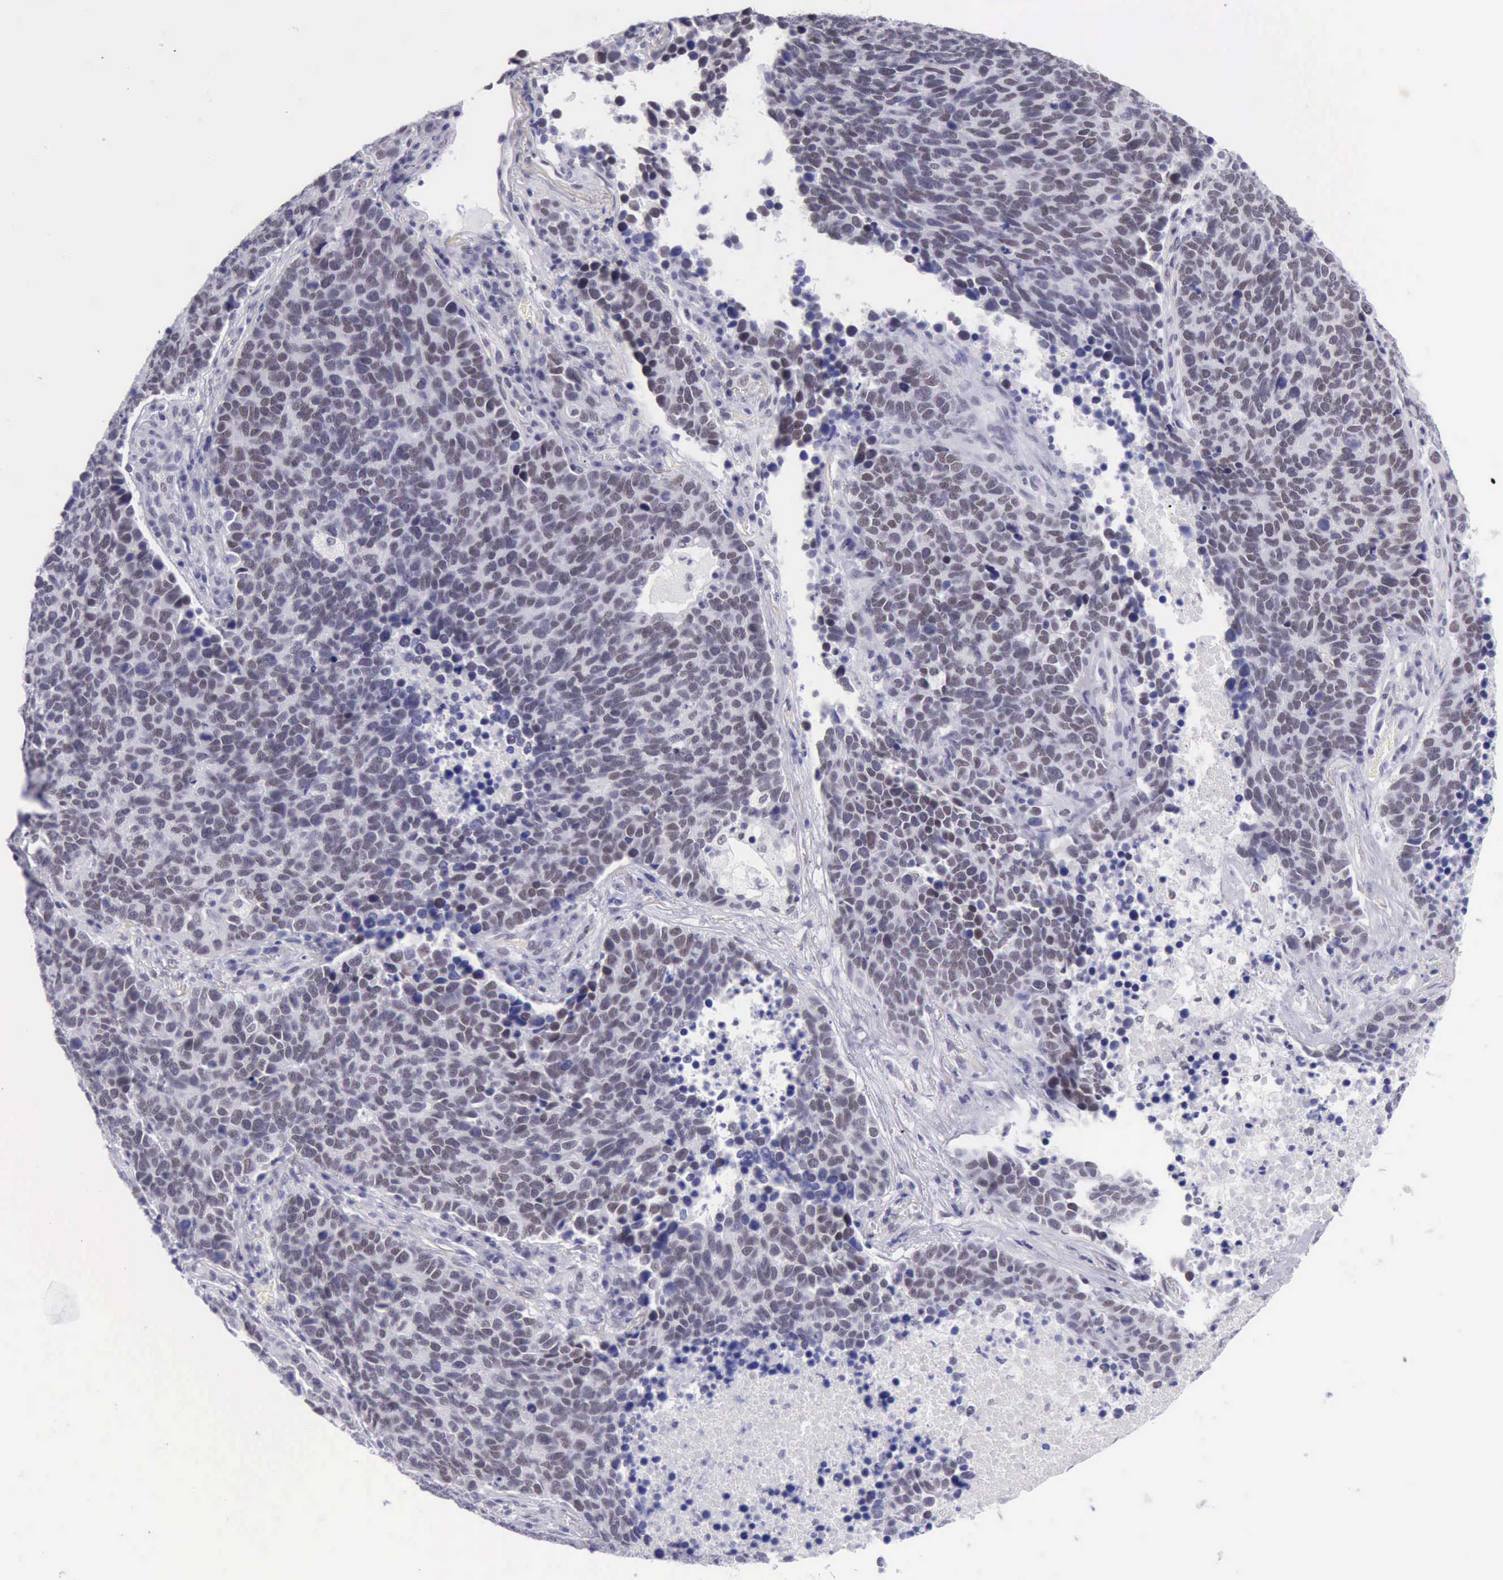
{"staining": {"intensity": "weak", "quantity": "25%-75%", "location": "nuclear"}, "tissue": "lung cancer", "cell_type": "Tumor cells", "image_type": "cancer", "snomed": [{"axis": "morphology", "description": "Neoplasm, malignant, NOS"}, {"axis": "topography", "description": "Lung"}], "caption": "Lung cancer (neoplasm (malignant)) stained with a protein marker demonstrates weak staining in tumor cells.", "gene": "EP300", "patient": {"sex": "female", "age": 75}}